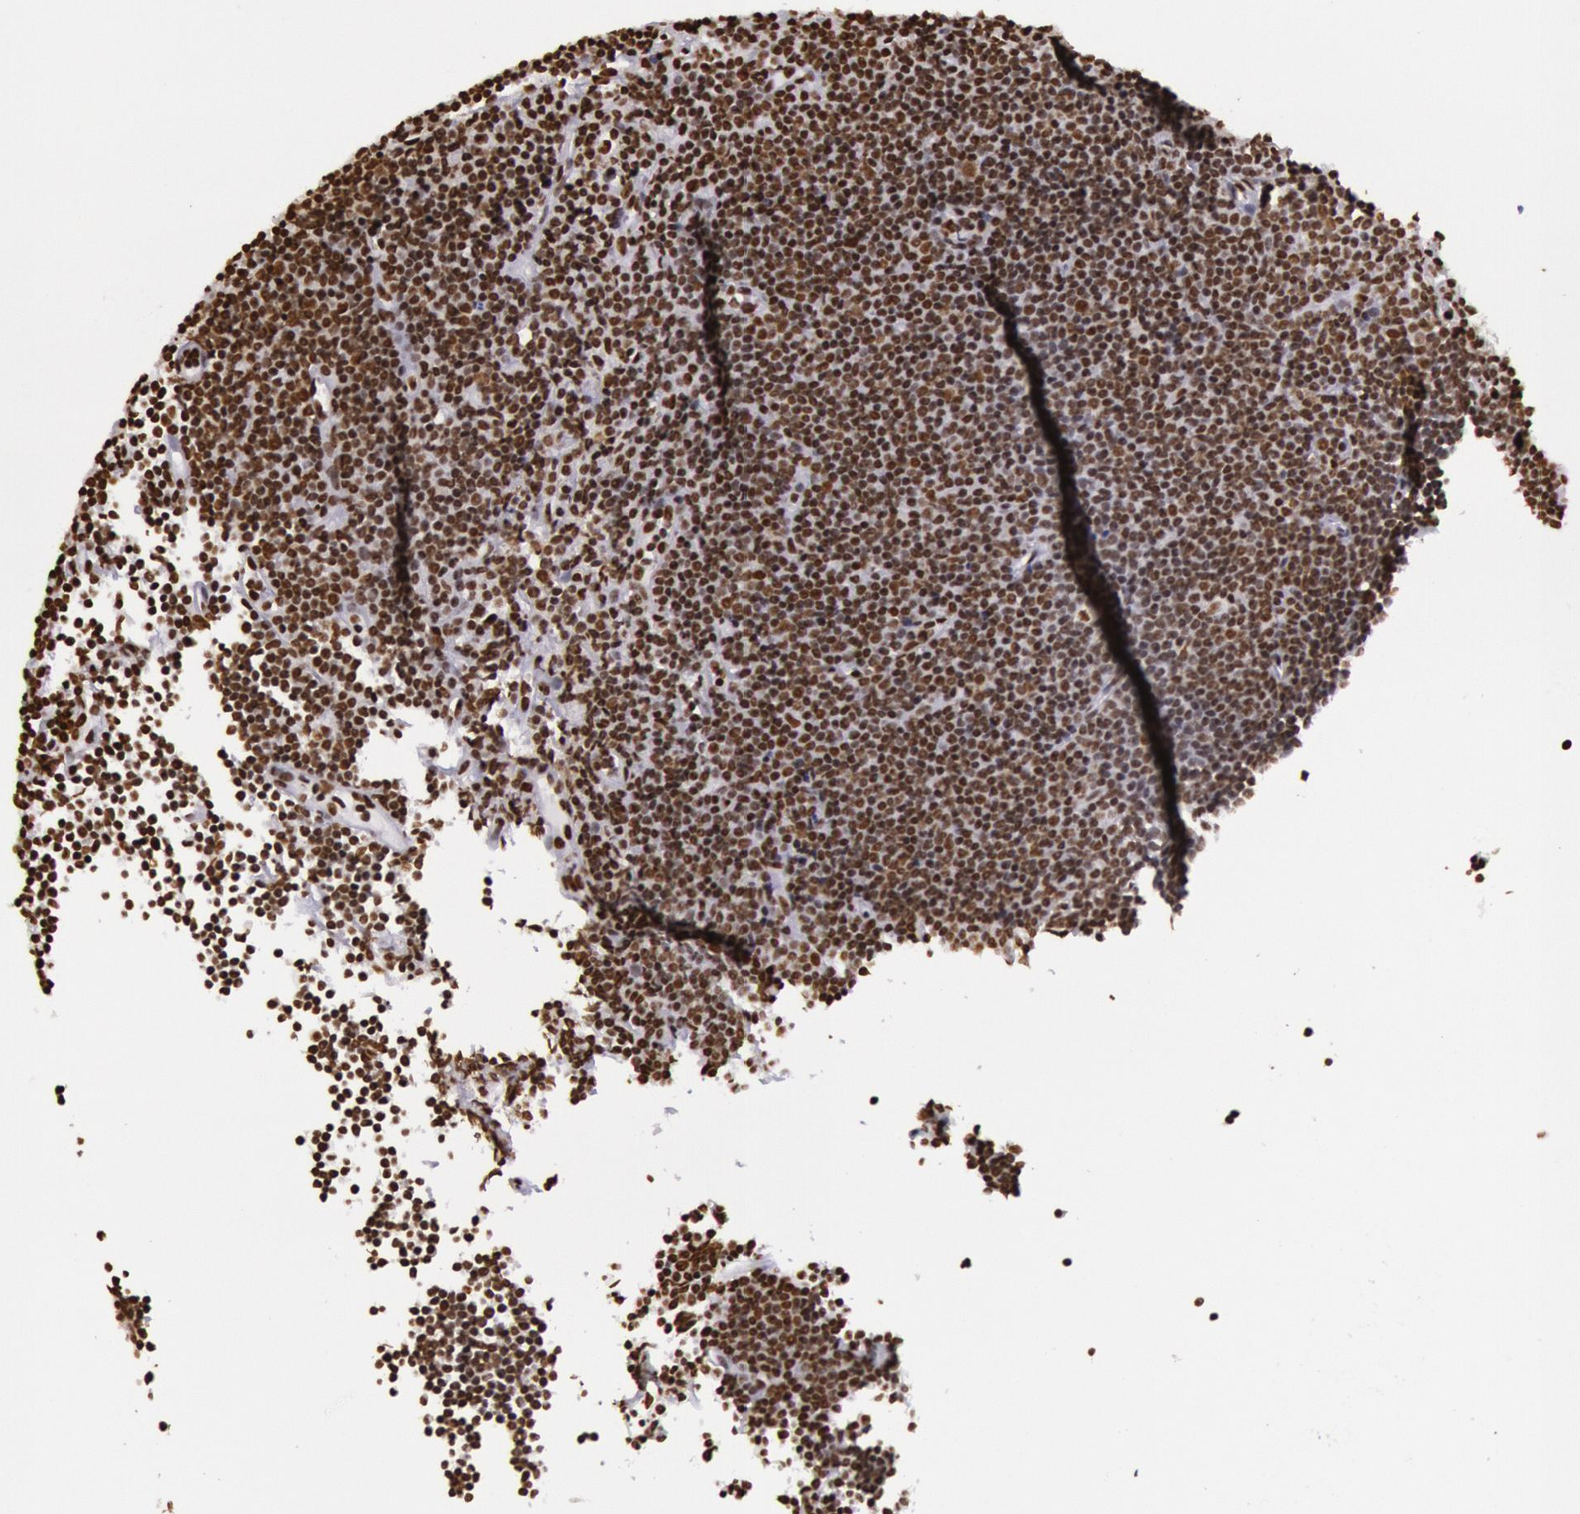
{"staining": {"intensity": "moderate", "quantity": ">75%", "location": "nuclear"}, "tissue": "lymphoma", "cell_type": "Tumor cells", "image_type": "cancer", "snomed": [{"axis": "morphology", "description": "Malignant lymphoma, non-Hodgkin's type, Low grade"}, {"axis": "topography", "description": "Lymph node"}], "caption": "Brown immunohistochemical staining in human lymphoma exhibits moderate nuclear expression in about >75% of tumor cells.", "gene": "HNRNPH2", "patient": {"sex": "male", "age": 57}}